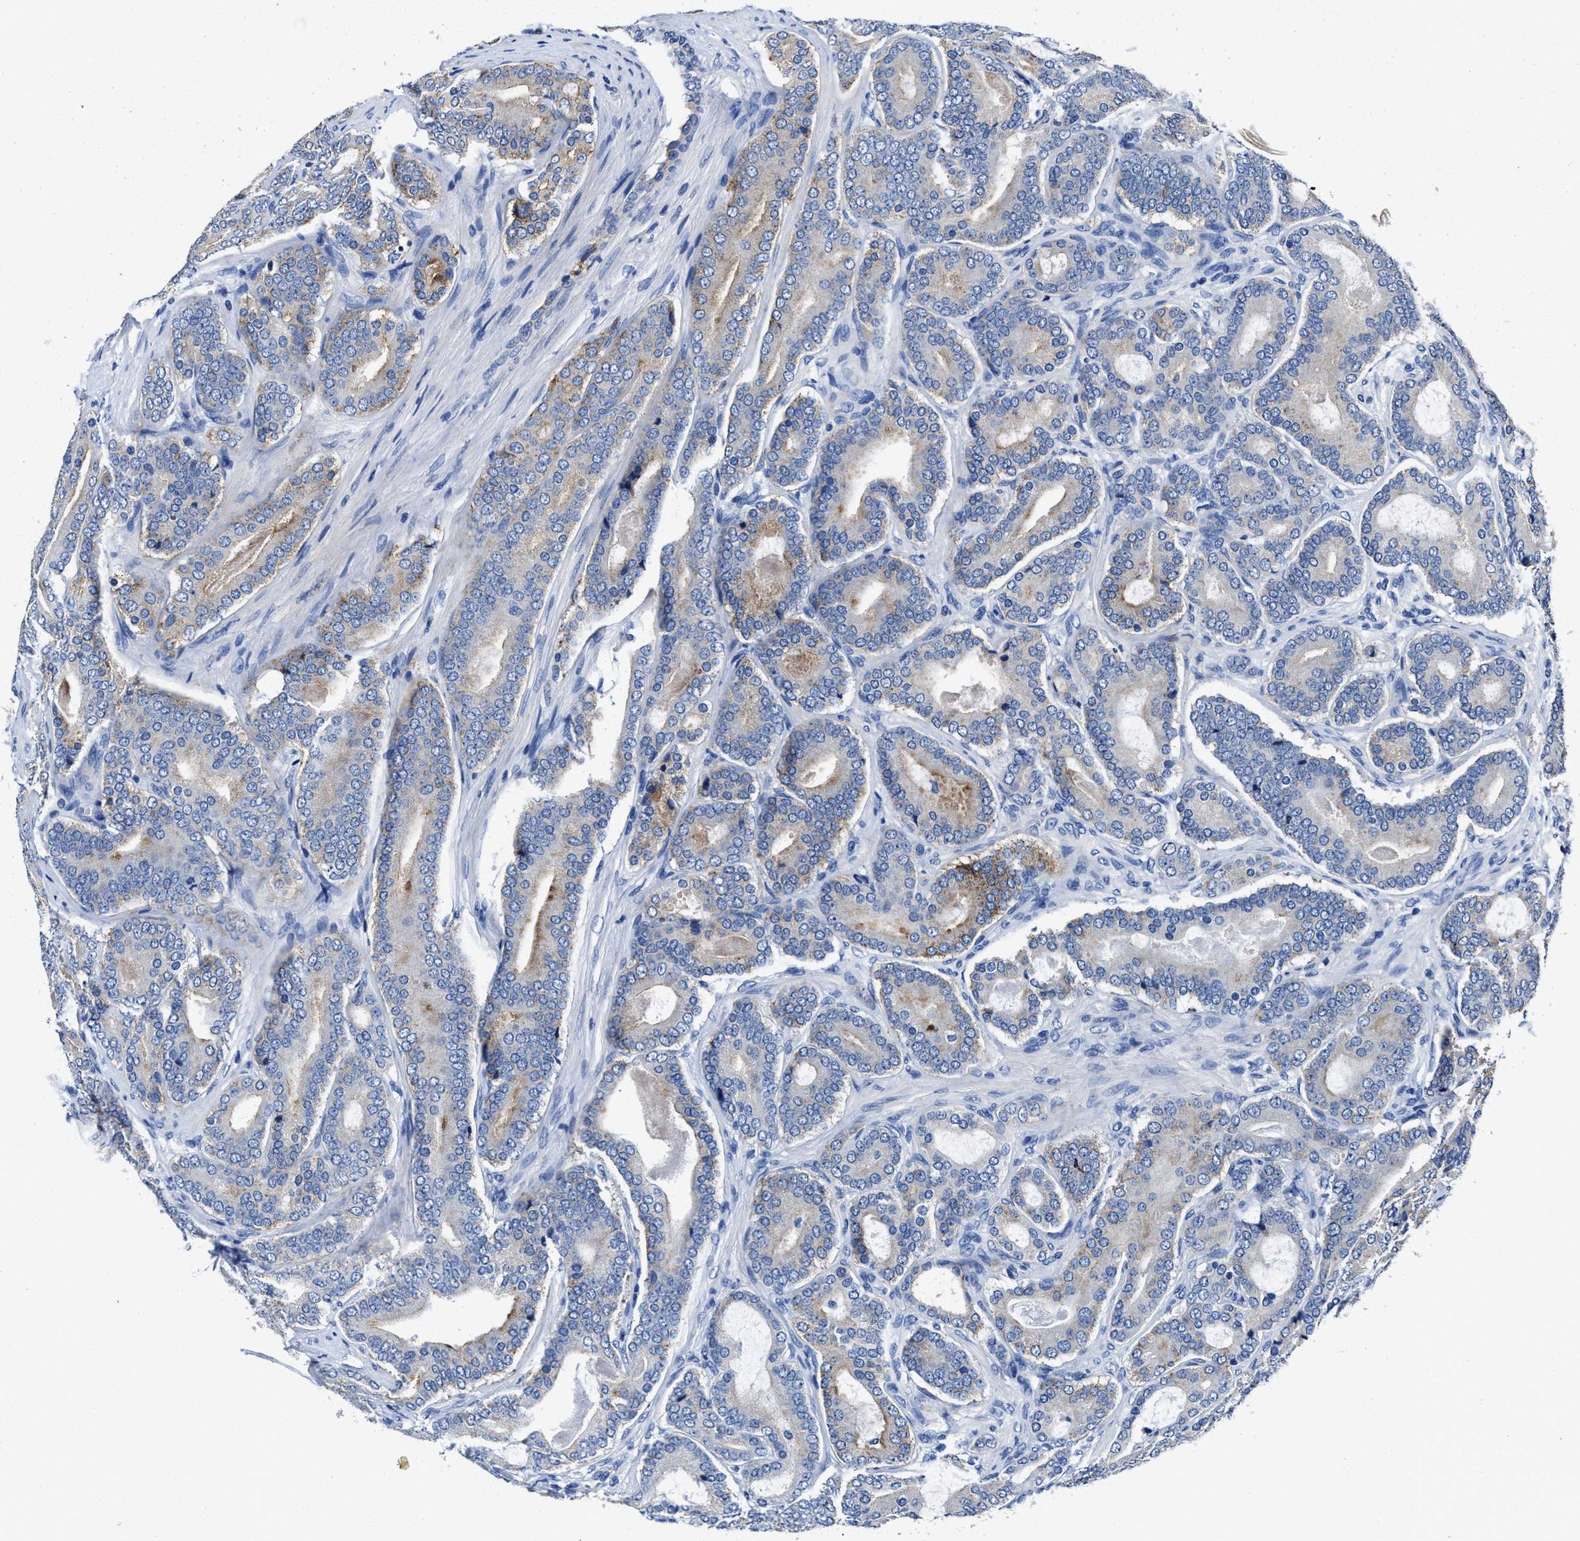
{"staining": {"intensity": "moderate", "quantity": "<25%", "location": "cytoplasmic/membranous"}, "tissue": "prostate cancer", "cell_type": "Tumor cells", "image_type": "cancer", "snomed": [{"axis": "morphology", "description": "Adenocarcinoma, High grade"}, {"axis": "topography", "description": "Prostate"}], "caption": "Adenocarcinoma (high-grade) (prostate) stained with DAB (3,3'-diaminobenzidine) immunohistochemistry (IHC) exhibits low levels of moderate cytoplasmic/membranous expression in approximately <25% of tumor cells.", "gene": "UBR4", "patient": {"sex": "male", "age": 60}}